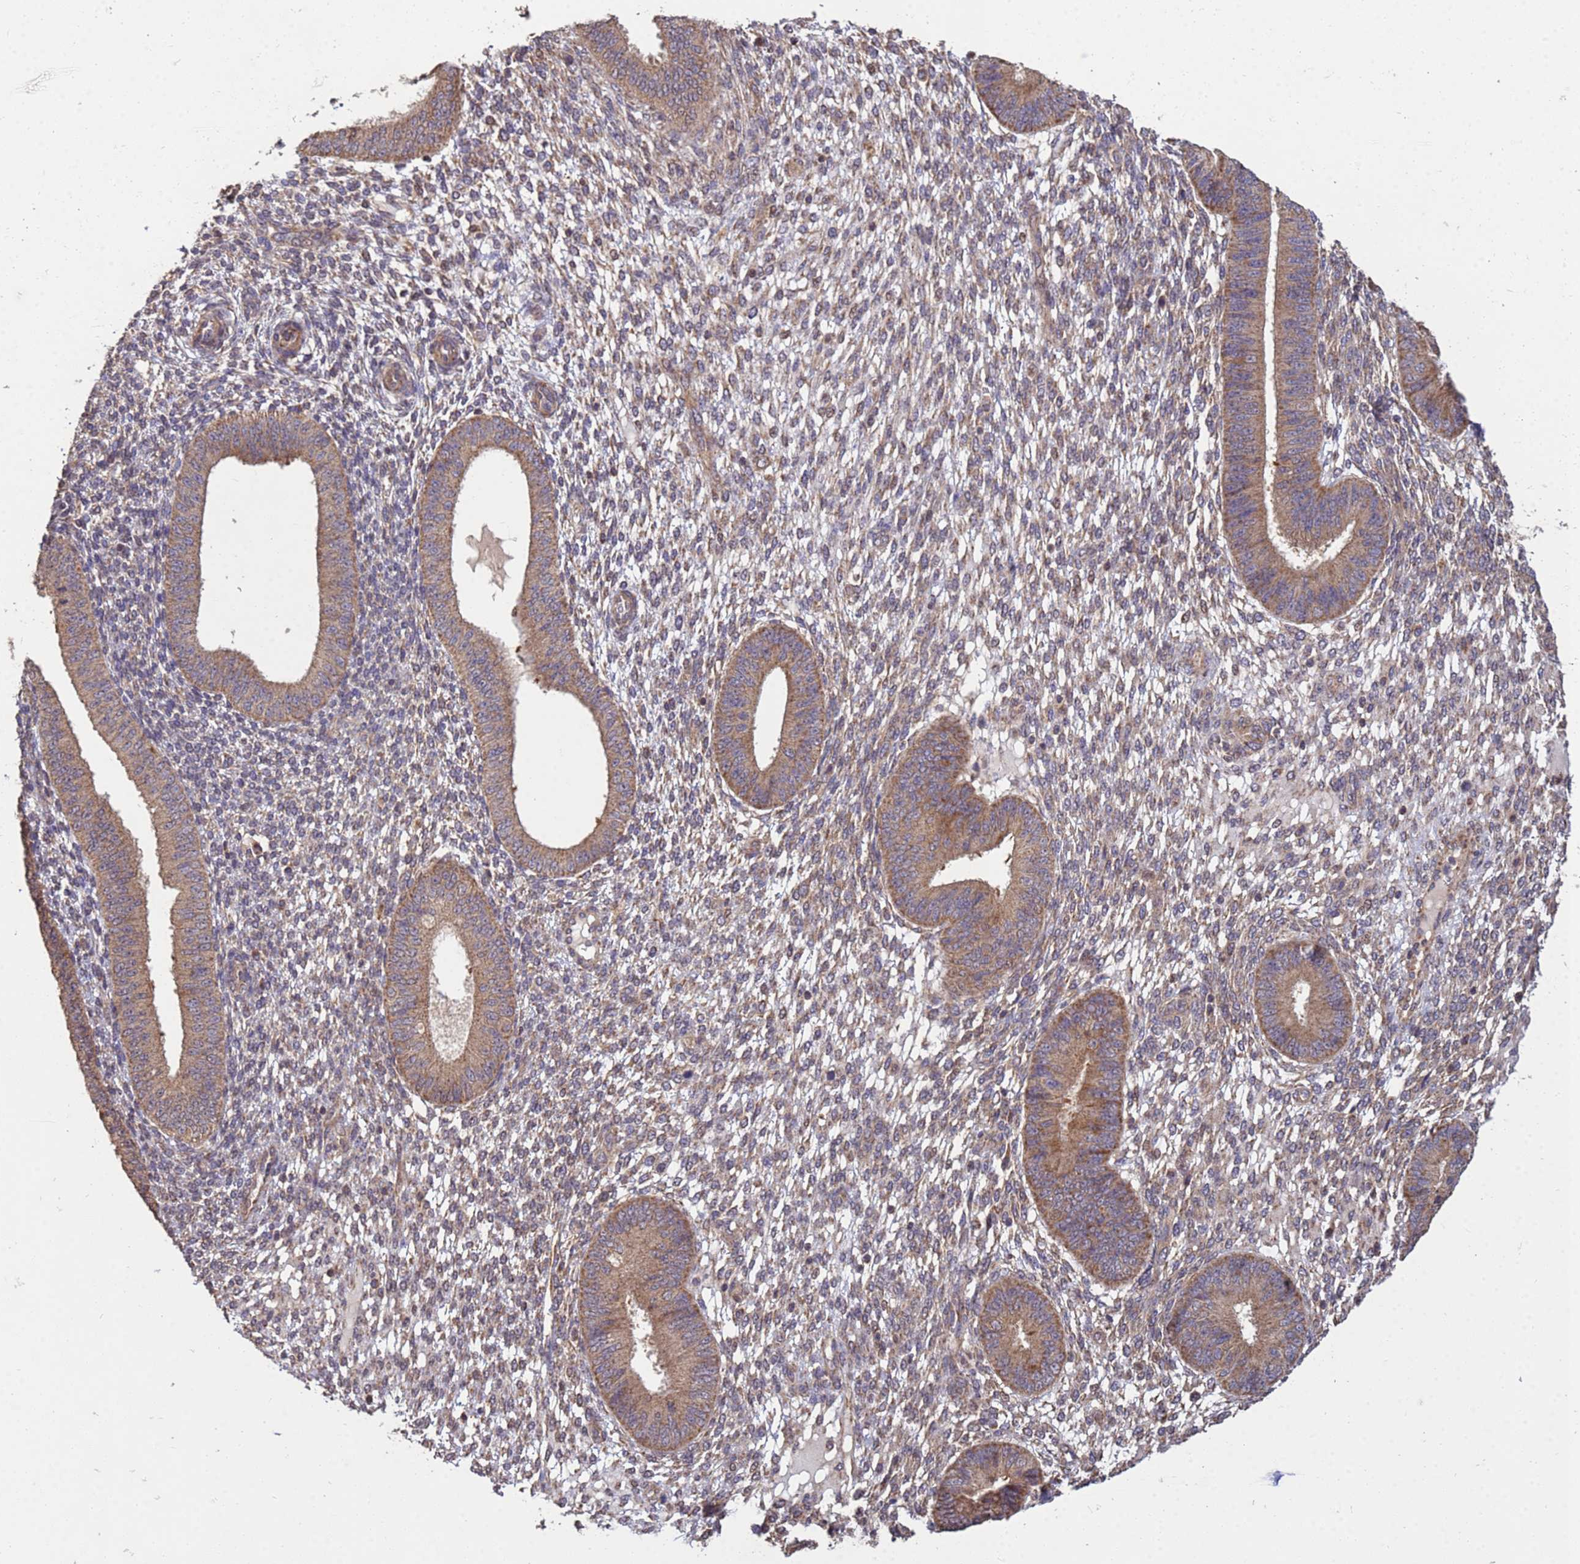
{"staining": {"intensity": "weak", "quantity": ">75%", "location": "cytoplasmic/membranous"}, "tissue": "endometrium", "cell_type": "Cells in endometrial stroma", "image_type": "normal", "snomed": [{"axis": "morphology", "description": "Normal tissue, NOS"}, {"axis": "topography", "description": "Endometrium"}], "caption": "DAB (3,3'-diaminobenzidine) immunohistochemical staining of unremarkable endometrium demonstrates weak cytoplasmic/membranous protein staining in about >75% of cells in endometrial stroma.", "gene": "P2RX7", "patient": {"sex": "female", "age": 49}}